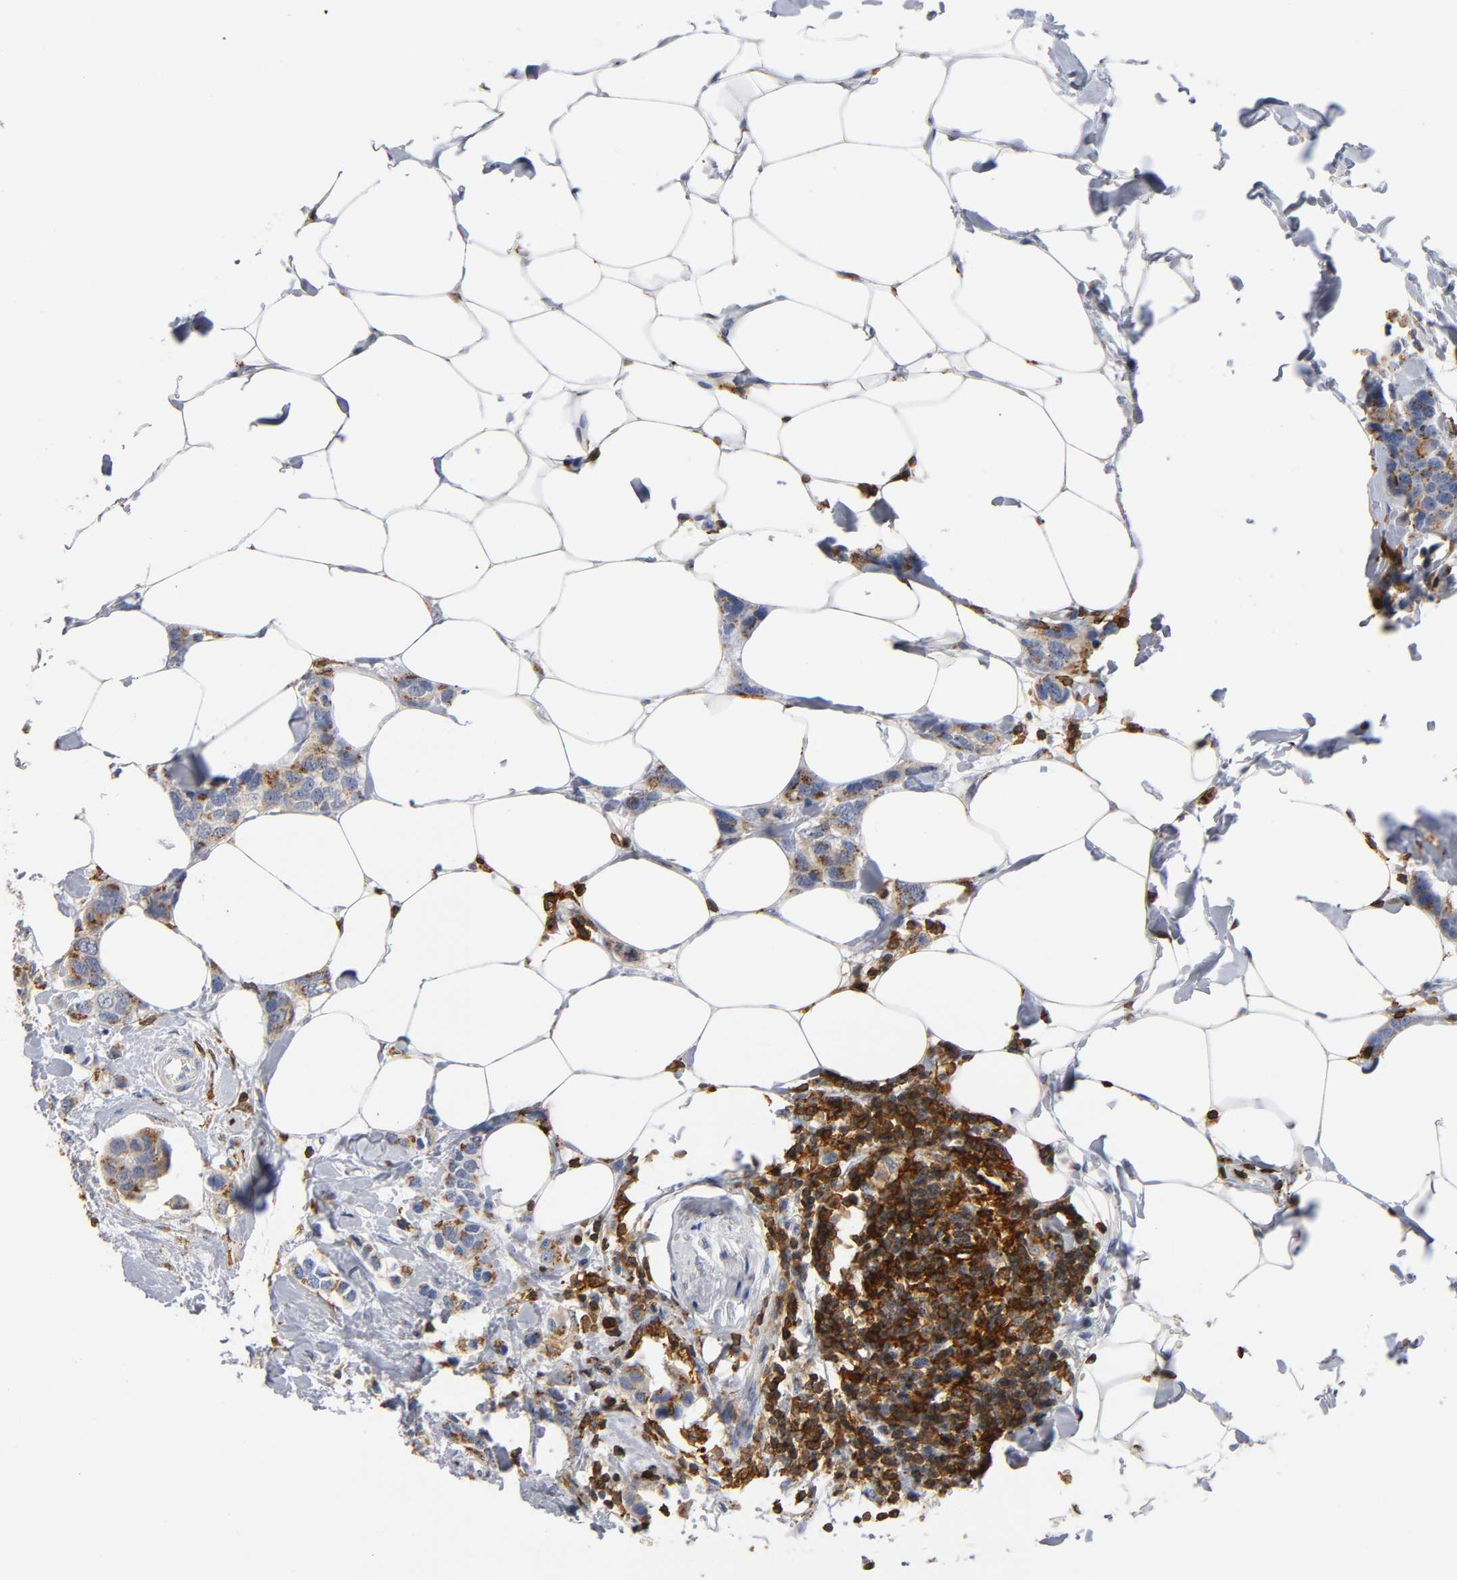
{"staining": {"intensity": "moderate", "quantity": ">75%", "location": "cytoplasmic/membranous"}, "tissue": "breast cancer", "cell_type": "Tumor cells", "image_type": "cancer", "snomed": [{"axis": "morphology", "description": "Normal tissue, NOS"}, {"axis": "morphology", "description": "Duct carcinoma"}, {"axis": "topography", "description": "Breast"}], "caption": "High-power microscopy captured an immunohistochemistry (IHC) micrograph of breast infiltrating ductal carcinoma, revealing moderate cytoplasmic/membranous staining in about >75% of tumor cells.", "gene": "CAPN10", "patient": {"sex": "female", "age": 50}}